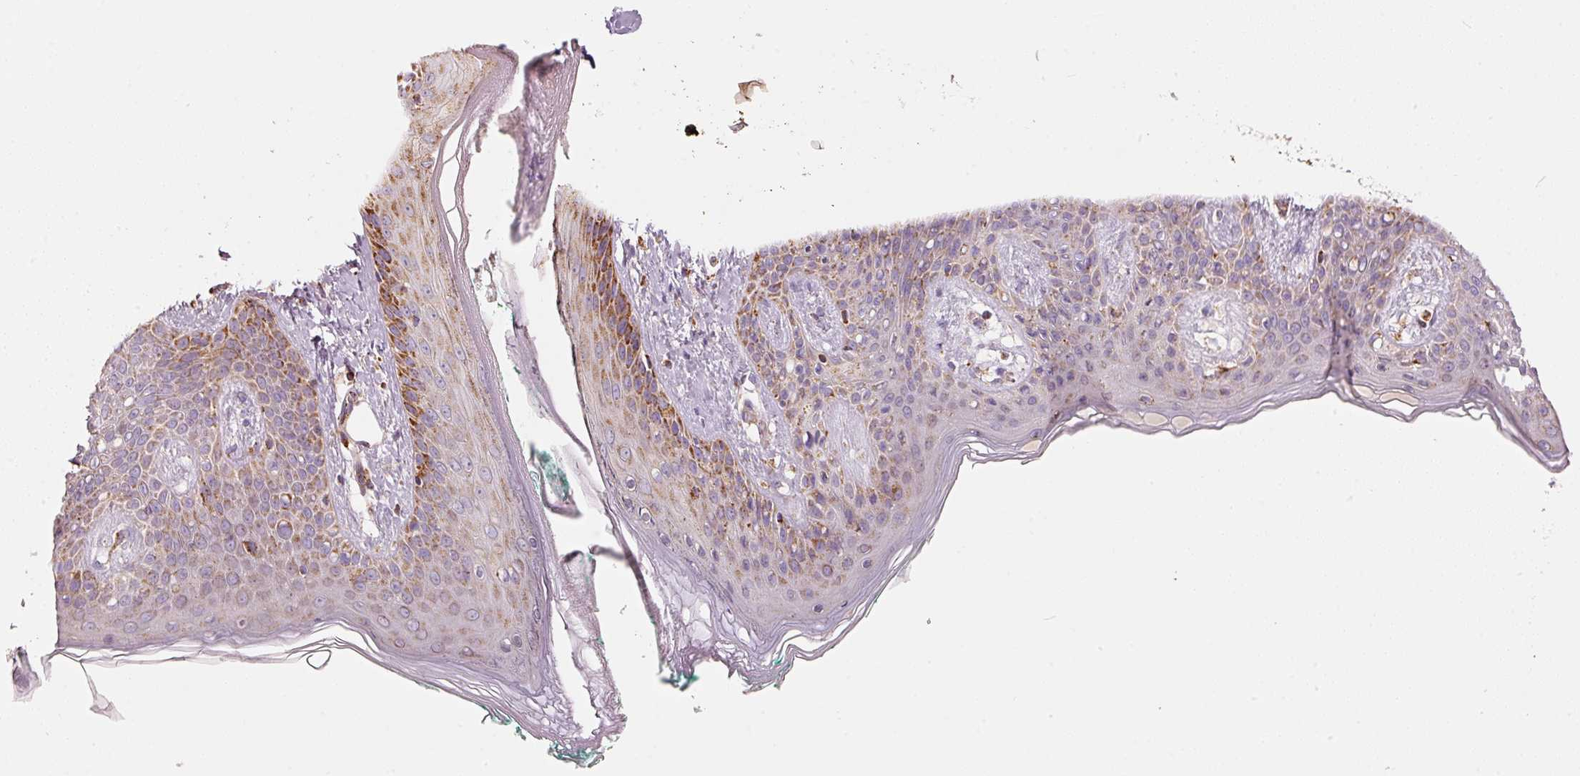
{"staining": {"intensity": "strong", "quantity": "25%-75%", "location": "cytoplasmic/membranous"}, "tissue": "skin", "cell_type": "Fibroblasts", "image_type": "normal", "snomed": [{"axis": "morphology", "description": "Normal tissue, NOS"}, {"axis": "topography", "description": "Skin"}], "caption": "Protein staining of unremarkable skin reveals strong cytoplasmic/membranous staining in approximately 25%-75% of fibroblasts.", "gene": "C17orf98", "patient": {"sex": "male", "age": 16}}